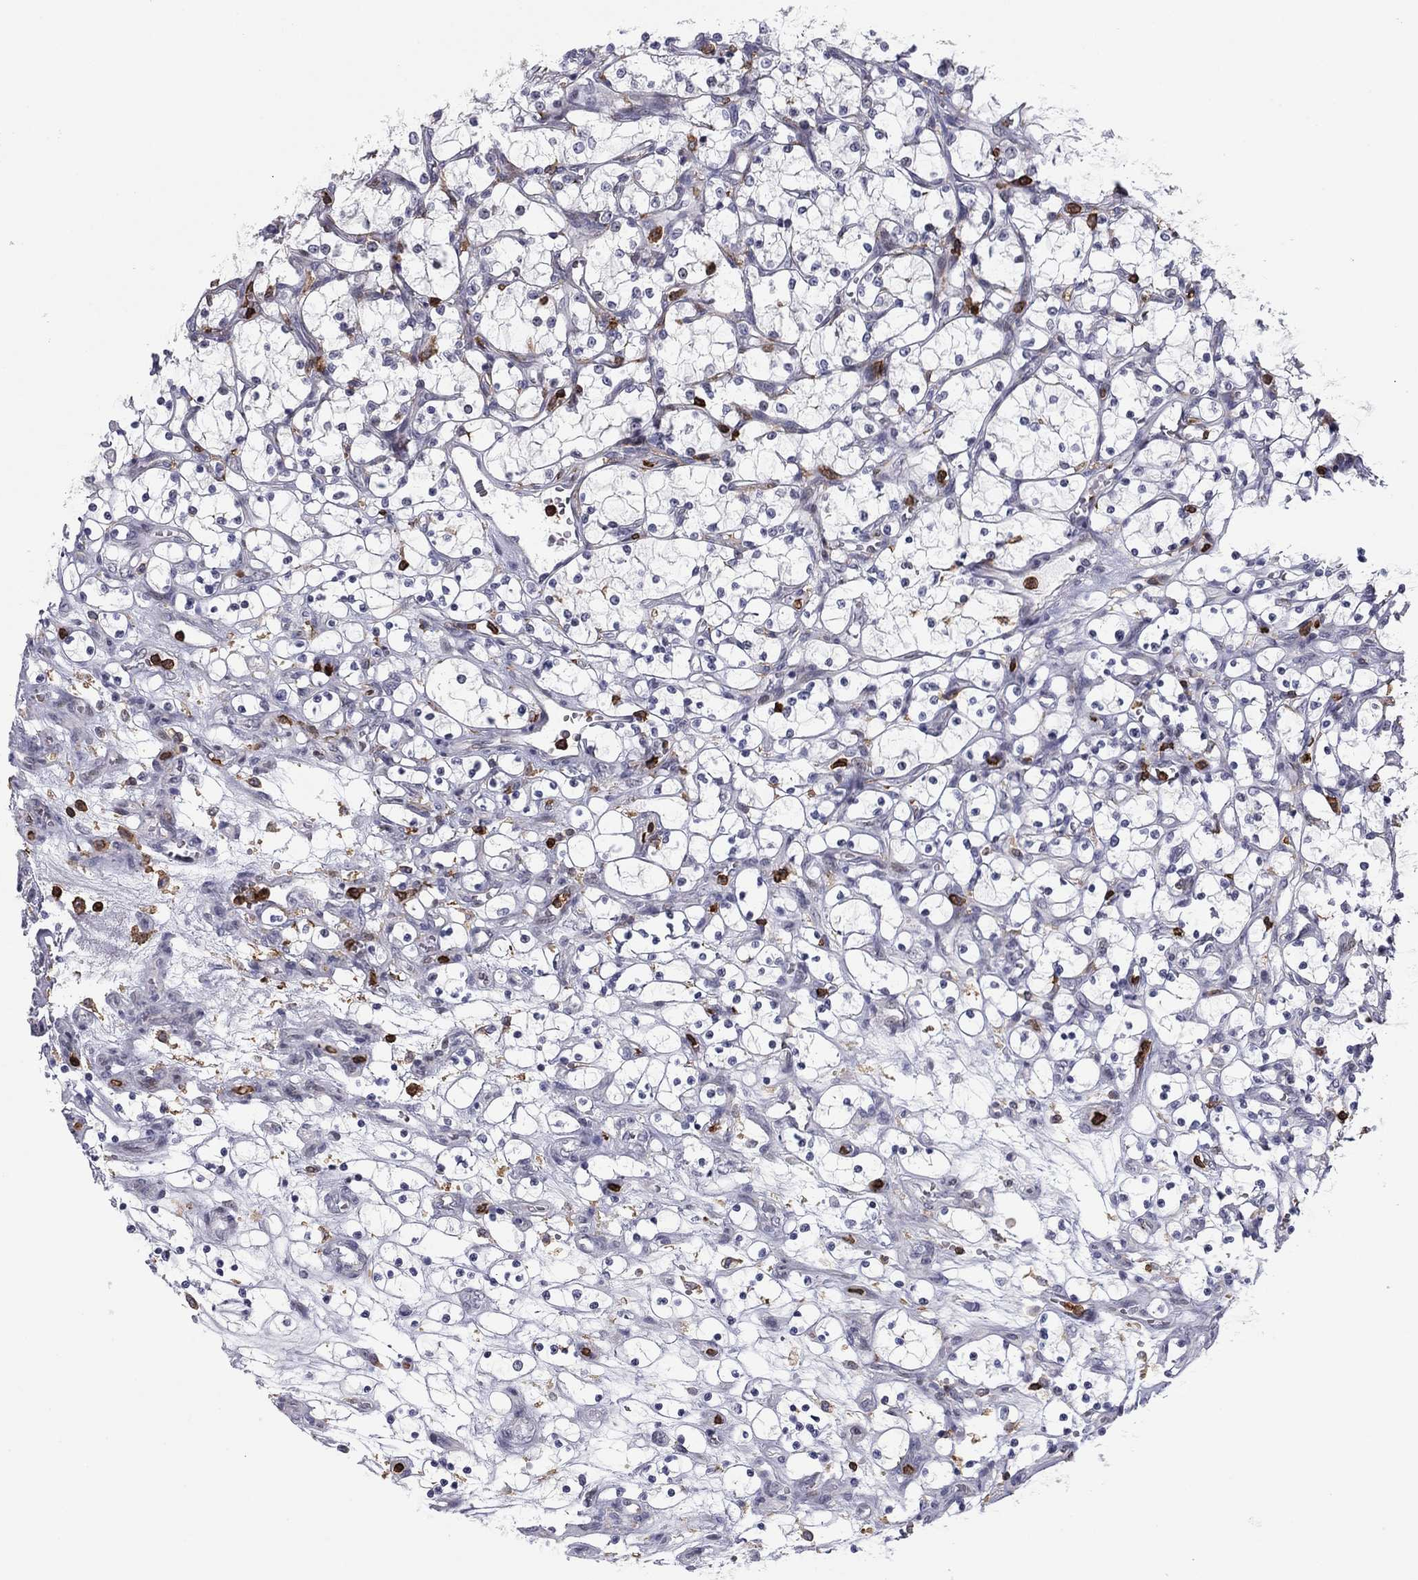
{"staining": {"intensity": "negative", "quantity": "none", "location": "none"}, "tissue": "renal cancer", "cell_type": "Tumor cells", "image_type": "cancer", "snomed": [{"axis": "morphology", "description": "Adenocarcinoma, NOS"}, {"axis": "topography", "description": "Kidney"}], "caption": "DAB (3,3'-diaminobenzidine) immunohistochemical staining of human renal cancer reveals no significant expression in tumor cells. The staining is performed using DAB brown chromogen with nuclei counter-stained in using hematoxylin.", "gene": "ARHGAP27", "patient": {"sex": "female", "age": 69}}